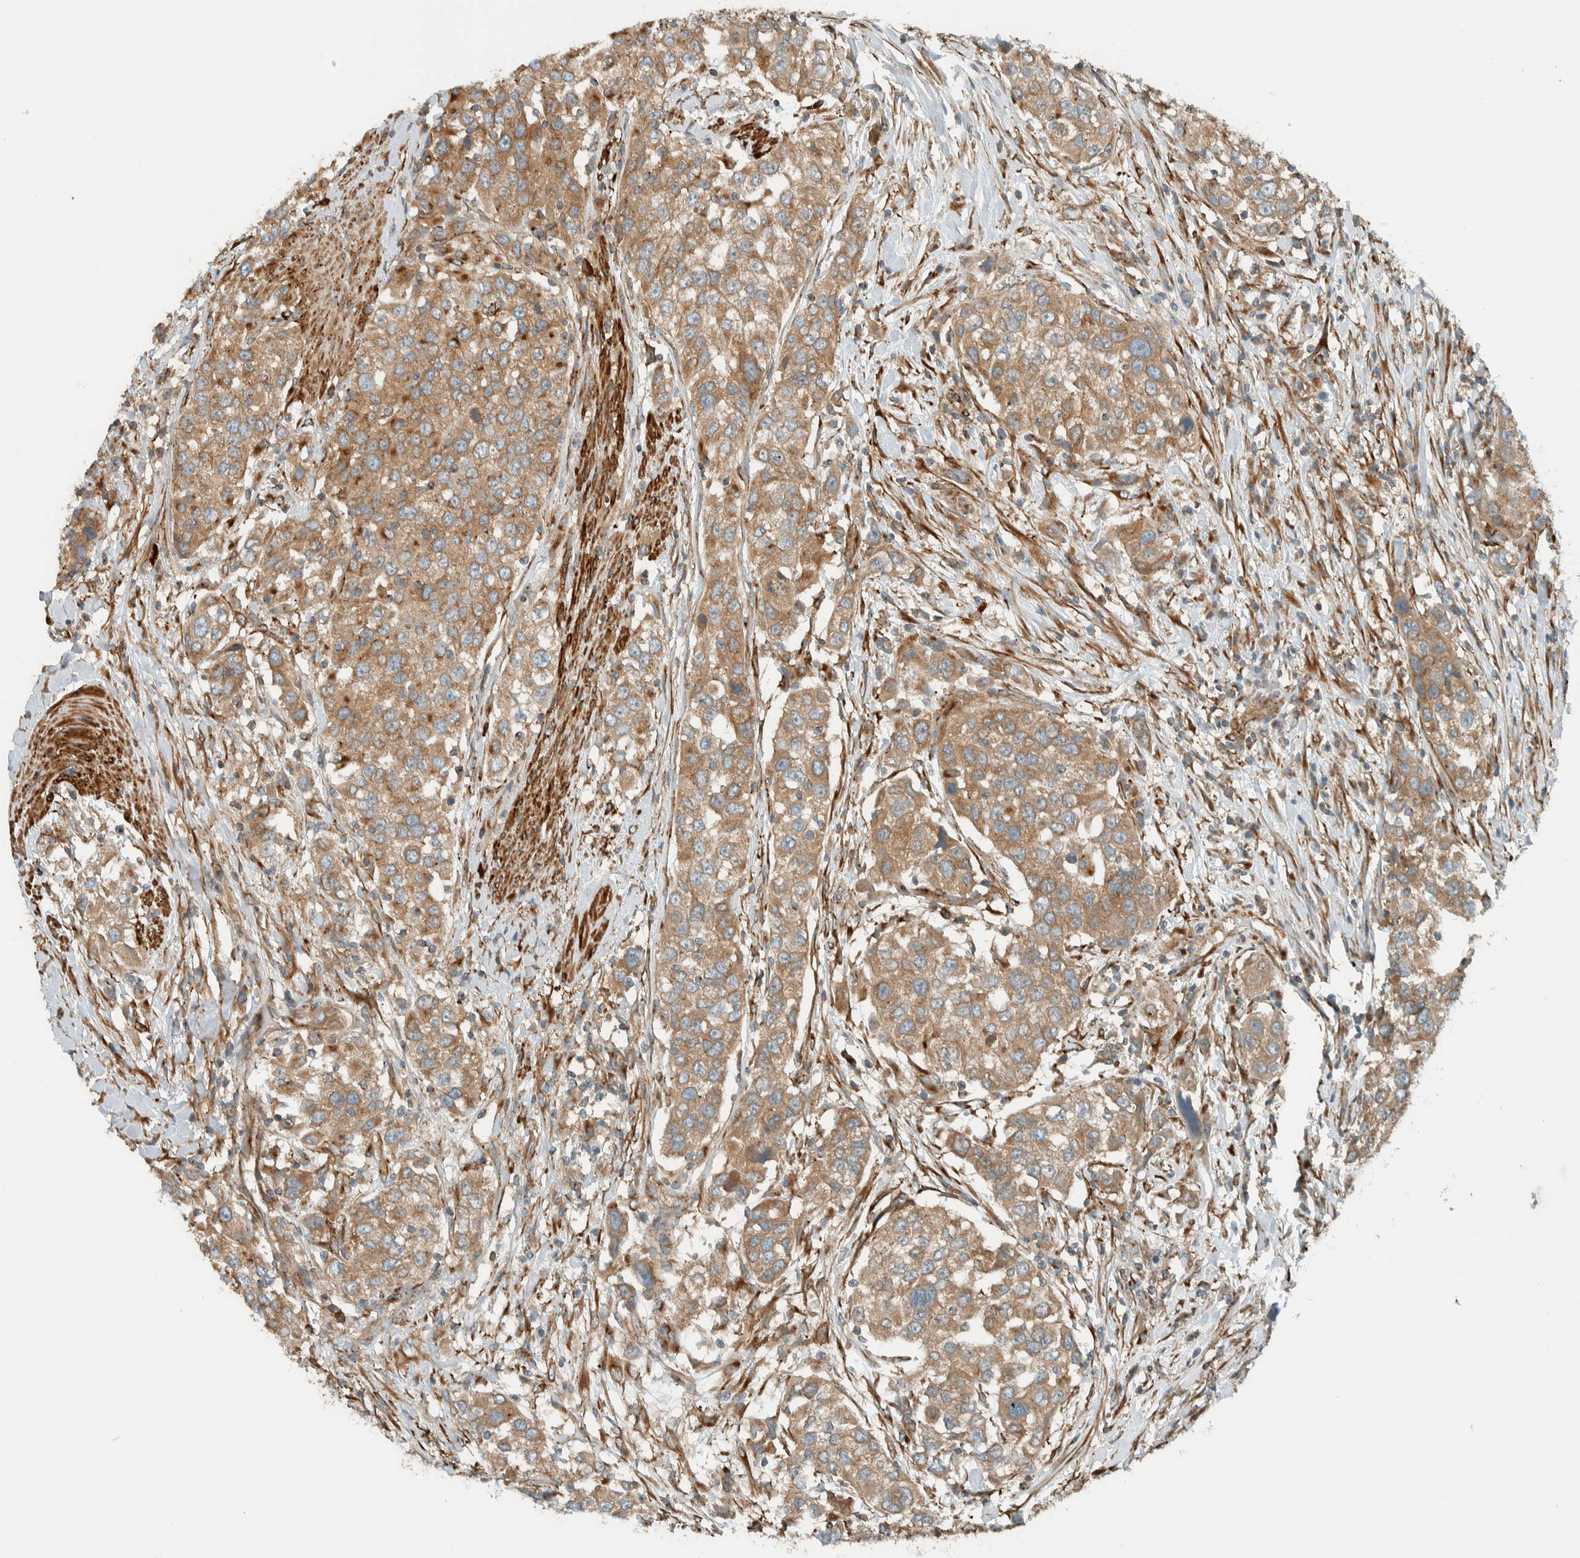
{"staining": {"intensity": "moderate", "quantity": ">75%", "location": "cytoplasmic/membranous"}, "tissue": "urothelial cancer", "cell_type": "Tumor cells", "image_type": "cancer", "snomed": [{"axis": "morphology", "description": "Urothelial carcinoma, High grade"}, {"axis": "topography", "description": "Urinary bladder"}], "caption": "Approximately >75% of tumor cells in human high-grade urothelial carcinoma demonstrate moderate cytoplasmic/membranous protein positivity as visualized by brown immunohistochemical staining.", "gene": "EXOC7", "patient": {"sex": "female", "age": 80}}